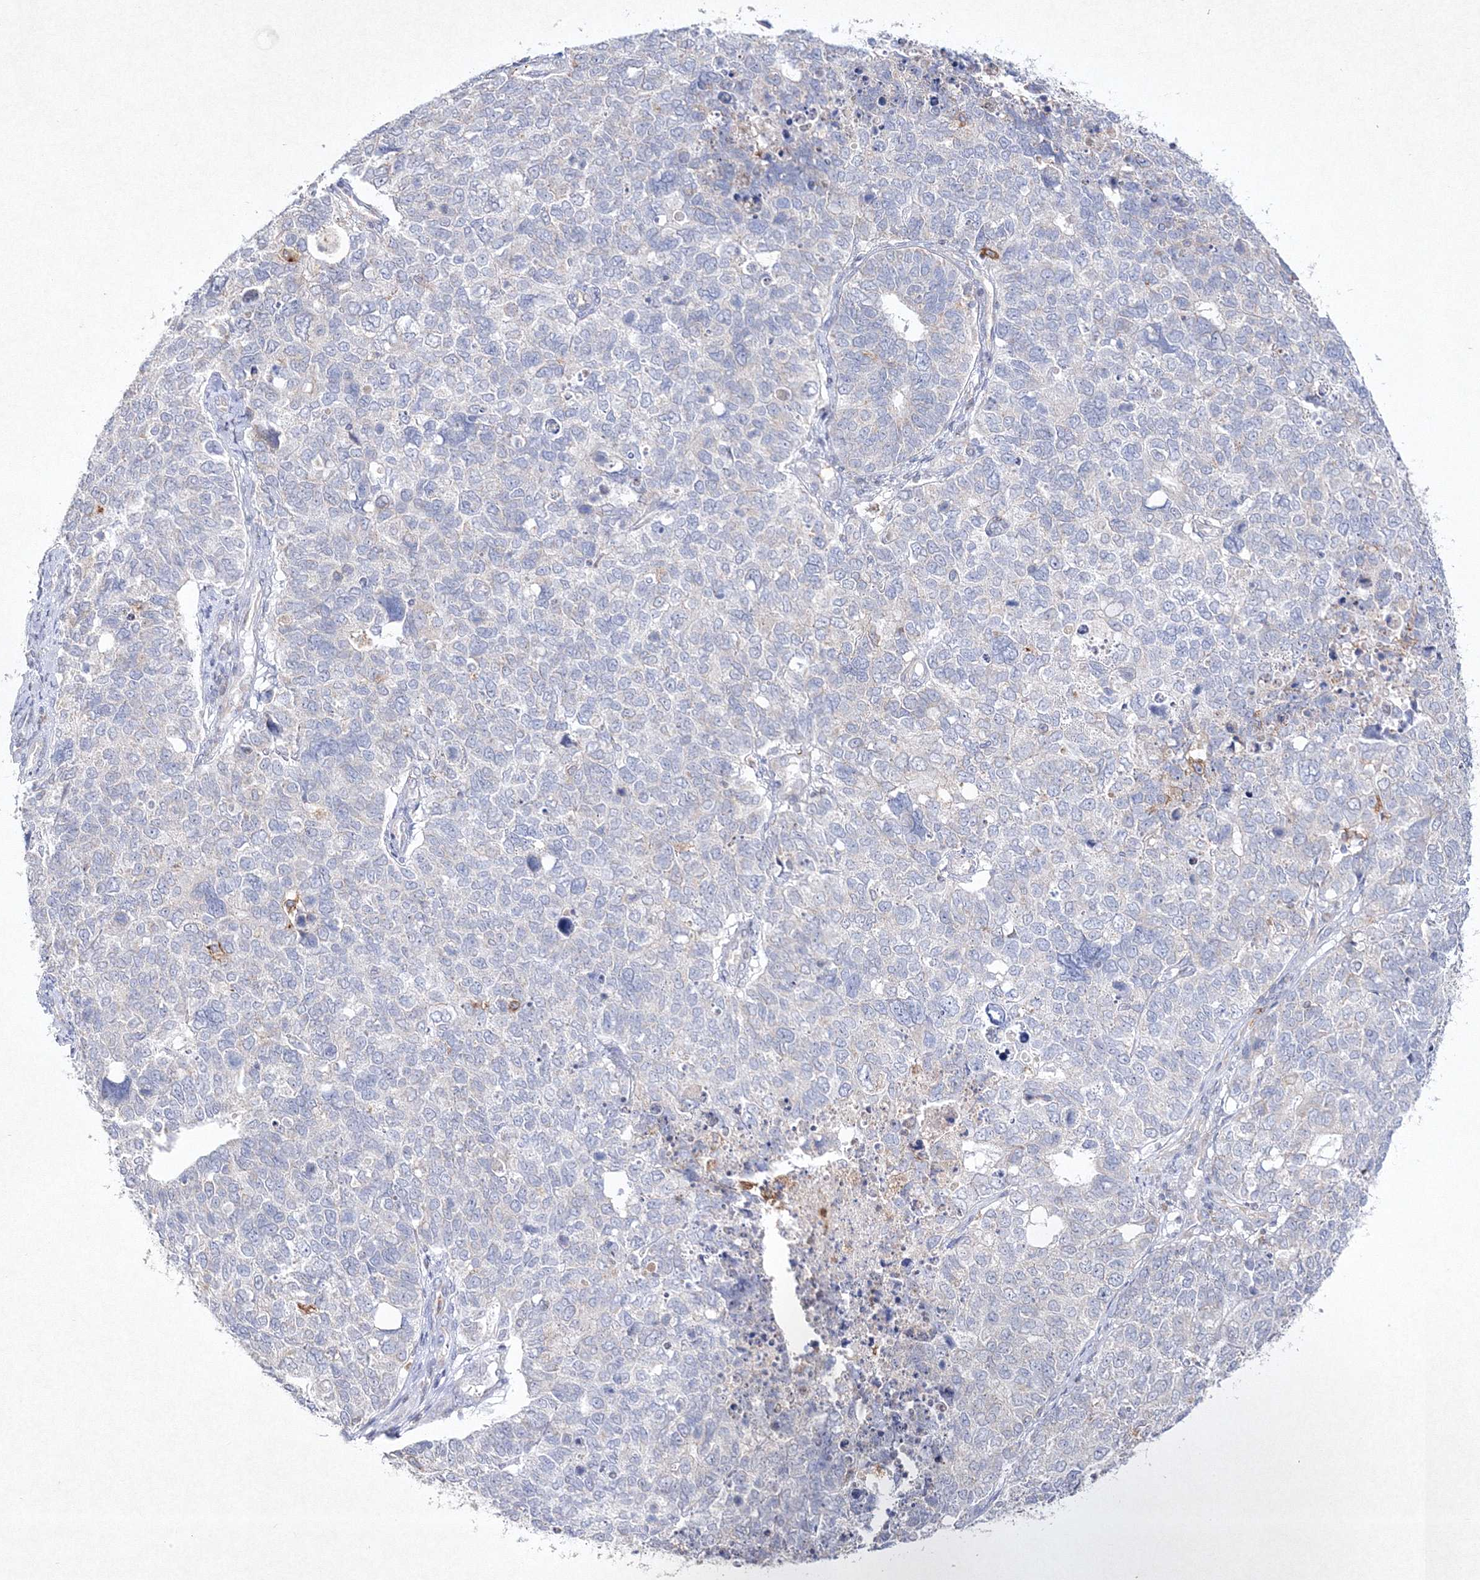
{"staining": {"intensity": "negative", "quantity": "none", "location": "none"}, "tissue": "cervical cancer", "cell_type": "Tumor cells", "image_type": "cancer", "snomed": [{"axis": "morphology", "description": "Squamous cell carcinoma, NOS"}, {"axis": "topography", "description": "Cervix"}], "caption": "Cervical cancer was stained to show a protein in brown. There is no significant positivity in tumor cells.", "gene": "HCST", "patient": {"sex": "female", "age": 63}}